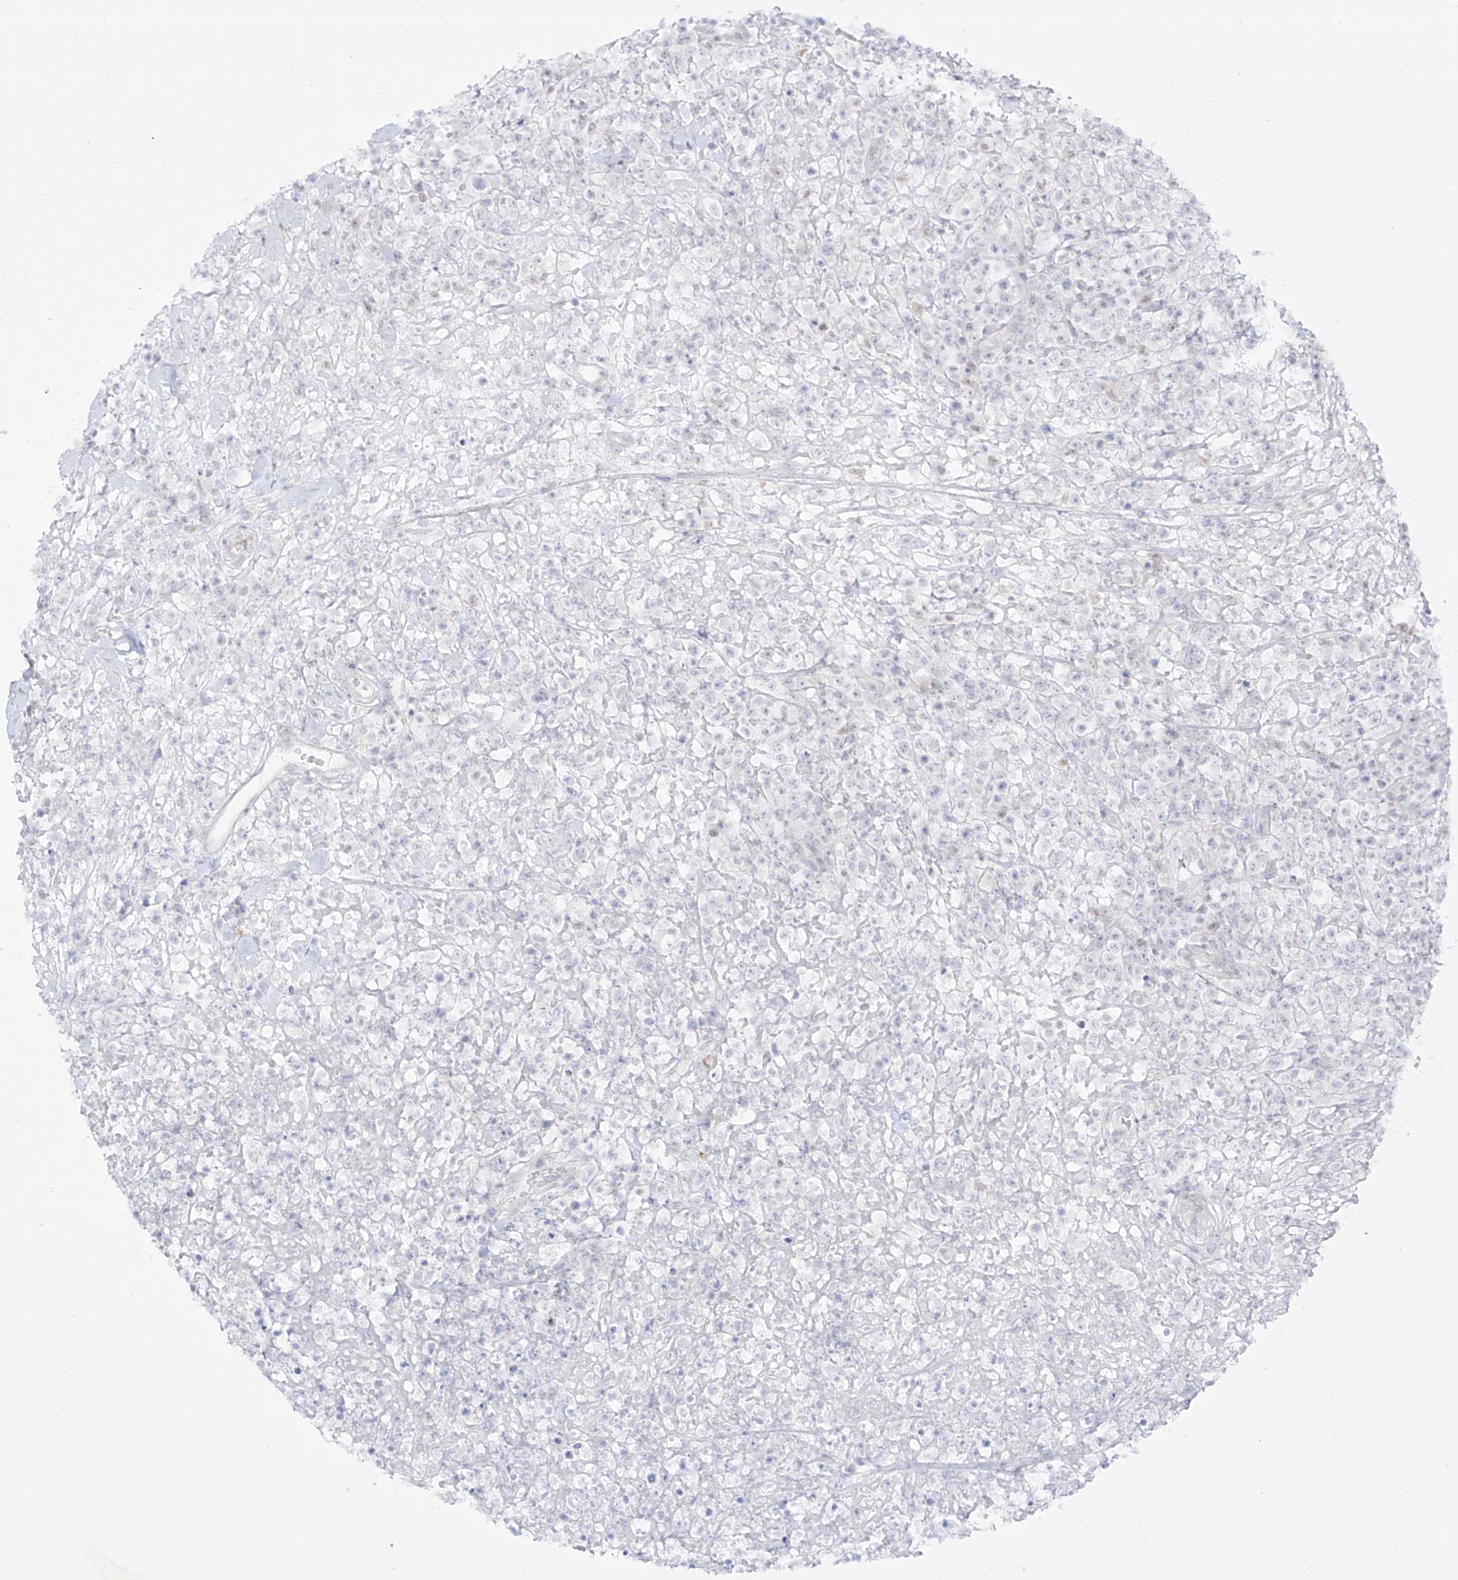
{"staining": {"intensity": "negative", "quantity": "none", "location": "none"}, "tissue": "lymphoma", "cell_type": "Tumor cells", "image_type": "cancer", "snomed": [{"axis": "morphology", "description": "Malignant lymphoma, non-Hodgkin's type, High grade"}, {"axis": "topography", "description": "Colon"}], "caption": "There is no significant positivity in tumor cells of malignant lymphoma, non-Hodgkin's type (high-grade).", "gene": "DMKN", "patient": {"sex": "female", "age": 53}}